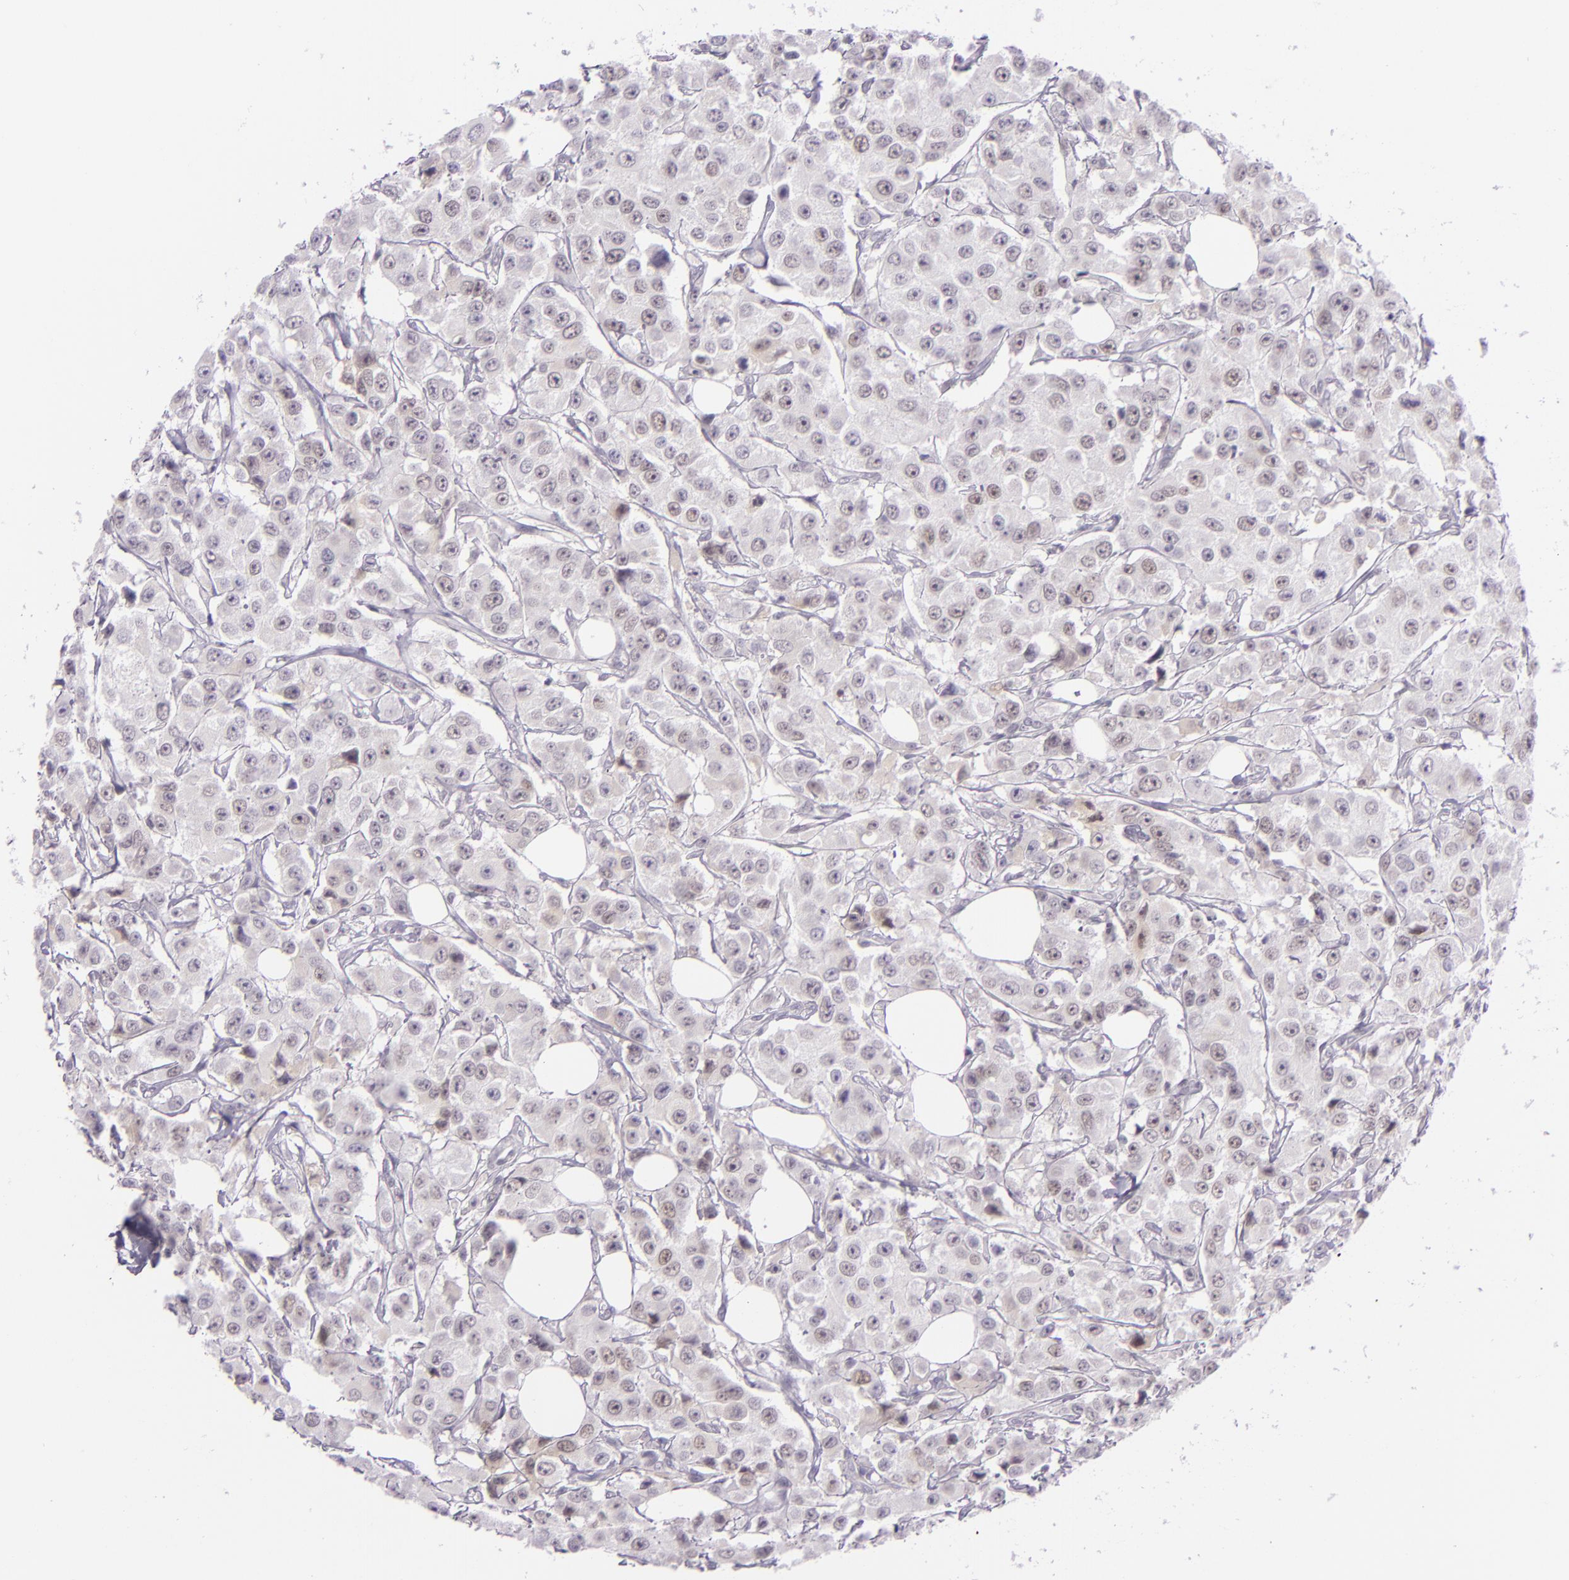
{"staining": {"intensity": "negative", "quantity": "none", "location": "none"}, "tissue": "breast cancer", "cell_type": "Tumor cells", "image_type": "cancer", "snomed": [{"axis": "morphology", "description": "Duct carcinoma"}, {"axis": "topography", "description": "Breast"}], "caption": "High power microscopy histopathology image of an immunohistochemistry (IHC) photomicrograph of breast cancer (infiltrating ductal carcinoma), revealing no significant staining in tumor cells. (DAB immunohistochemistry (IHC) visualized using brightfield microscopy, high magnification).", "gene": "CHEK2", "patient": {"sex": "female", "age": 58}}